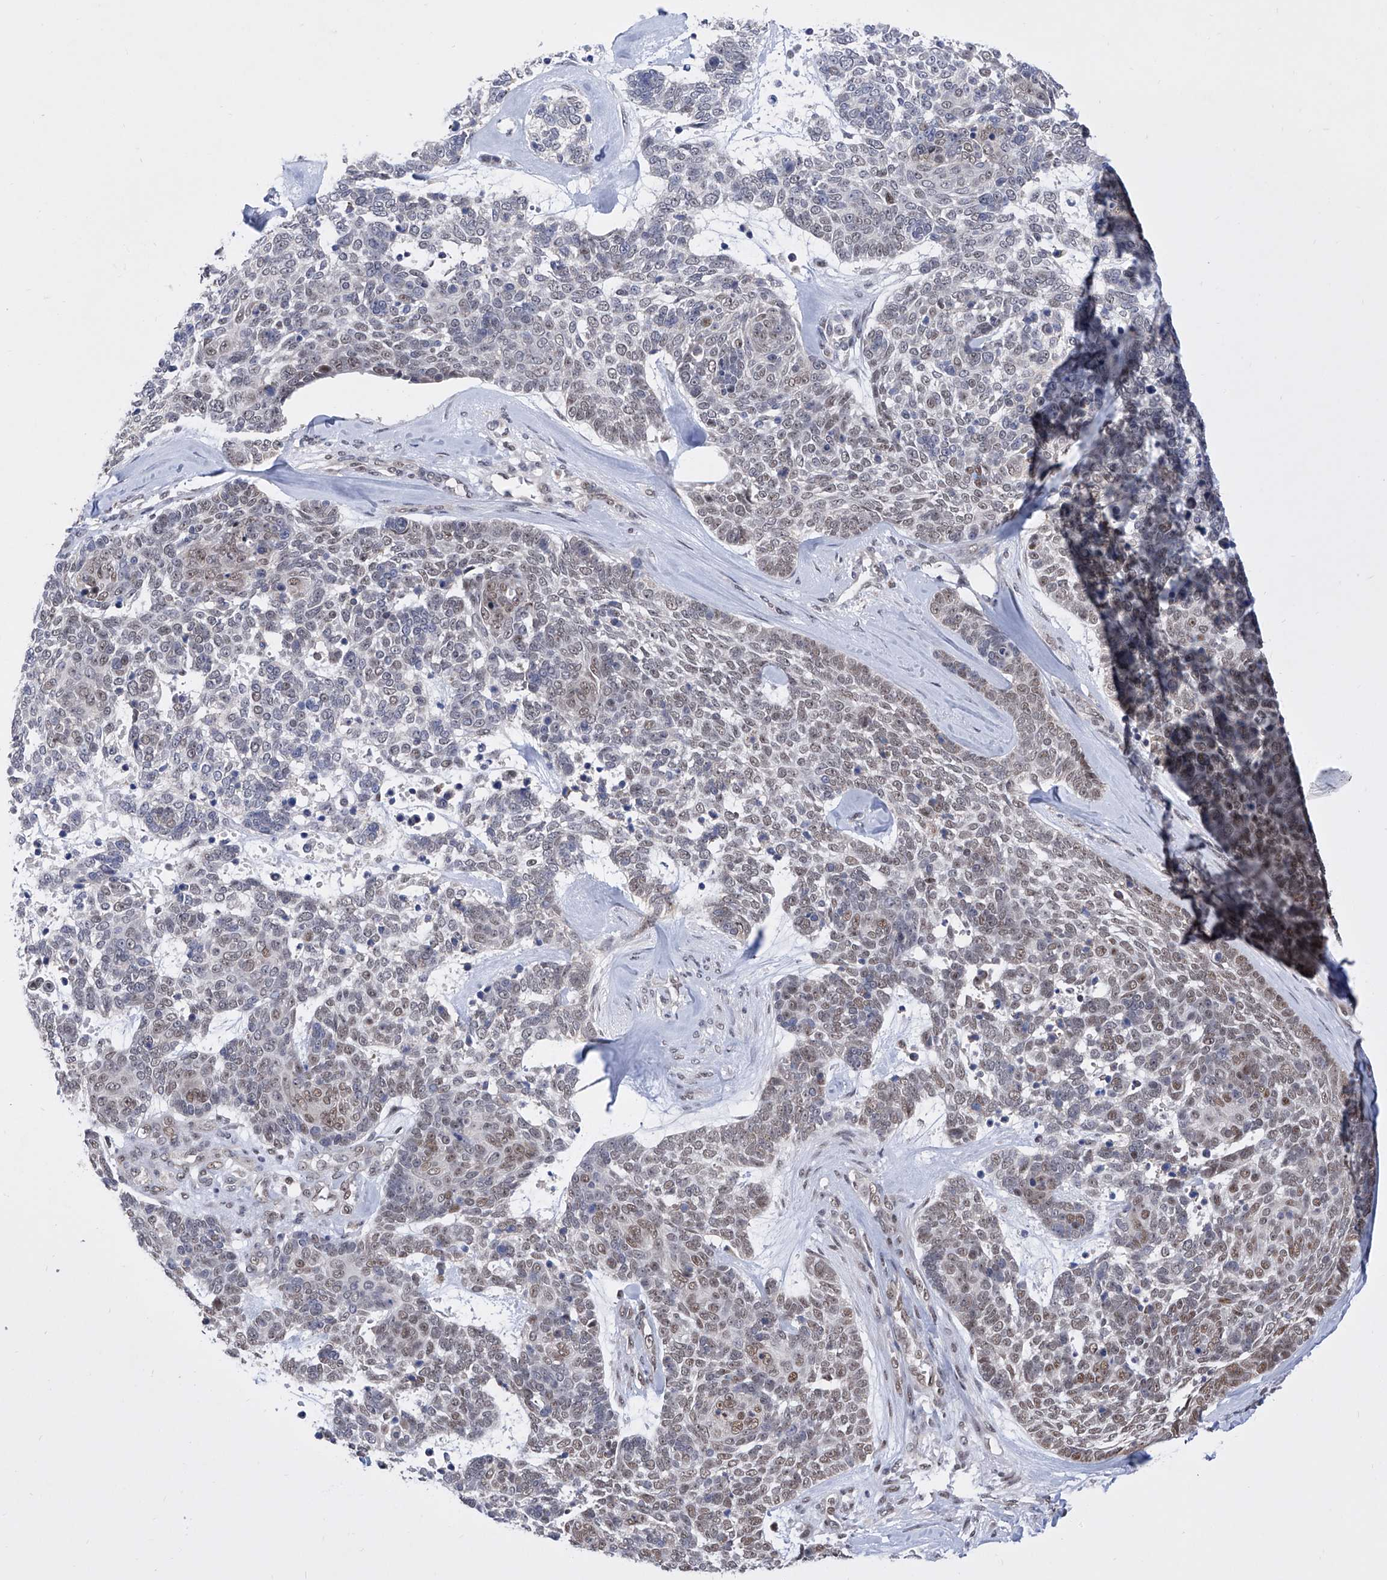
{"staining": {"intensity": "weak", "quantity": "<25%", "location": "nuclear"}, "tissue": "skin cancer", "cell_type": "Tumor cells", "image_type": "cancer", "snomed": [{"axis": "morphology", "description": "Basal cell carcinoma"}, {"axis": "topography", "description": "Skin"}], "caption": "This image is of skin basal cell carcinoma stained with IHC to label a protein in brown with the nuclei are counter-stained blue. There is no positivity in tumor cells.", "gene": "RAD54L", "patient": {"sex": "female", "age": 81}}